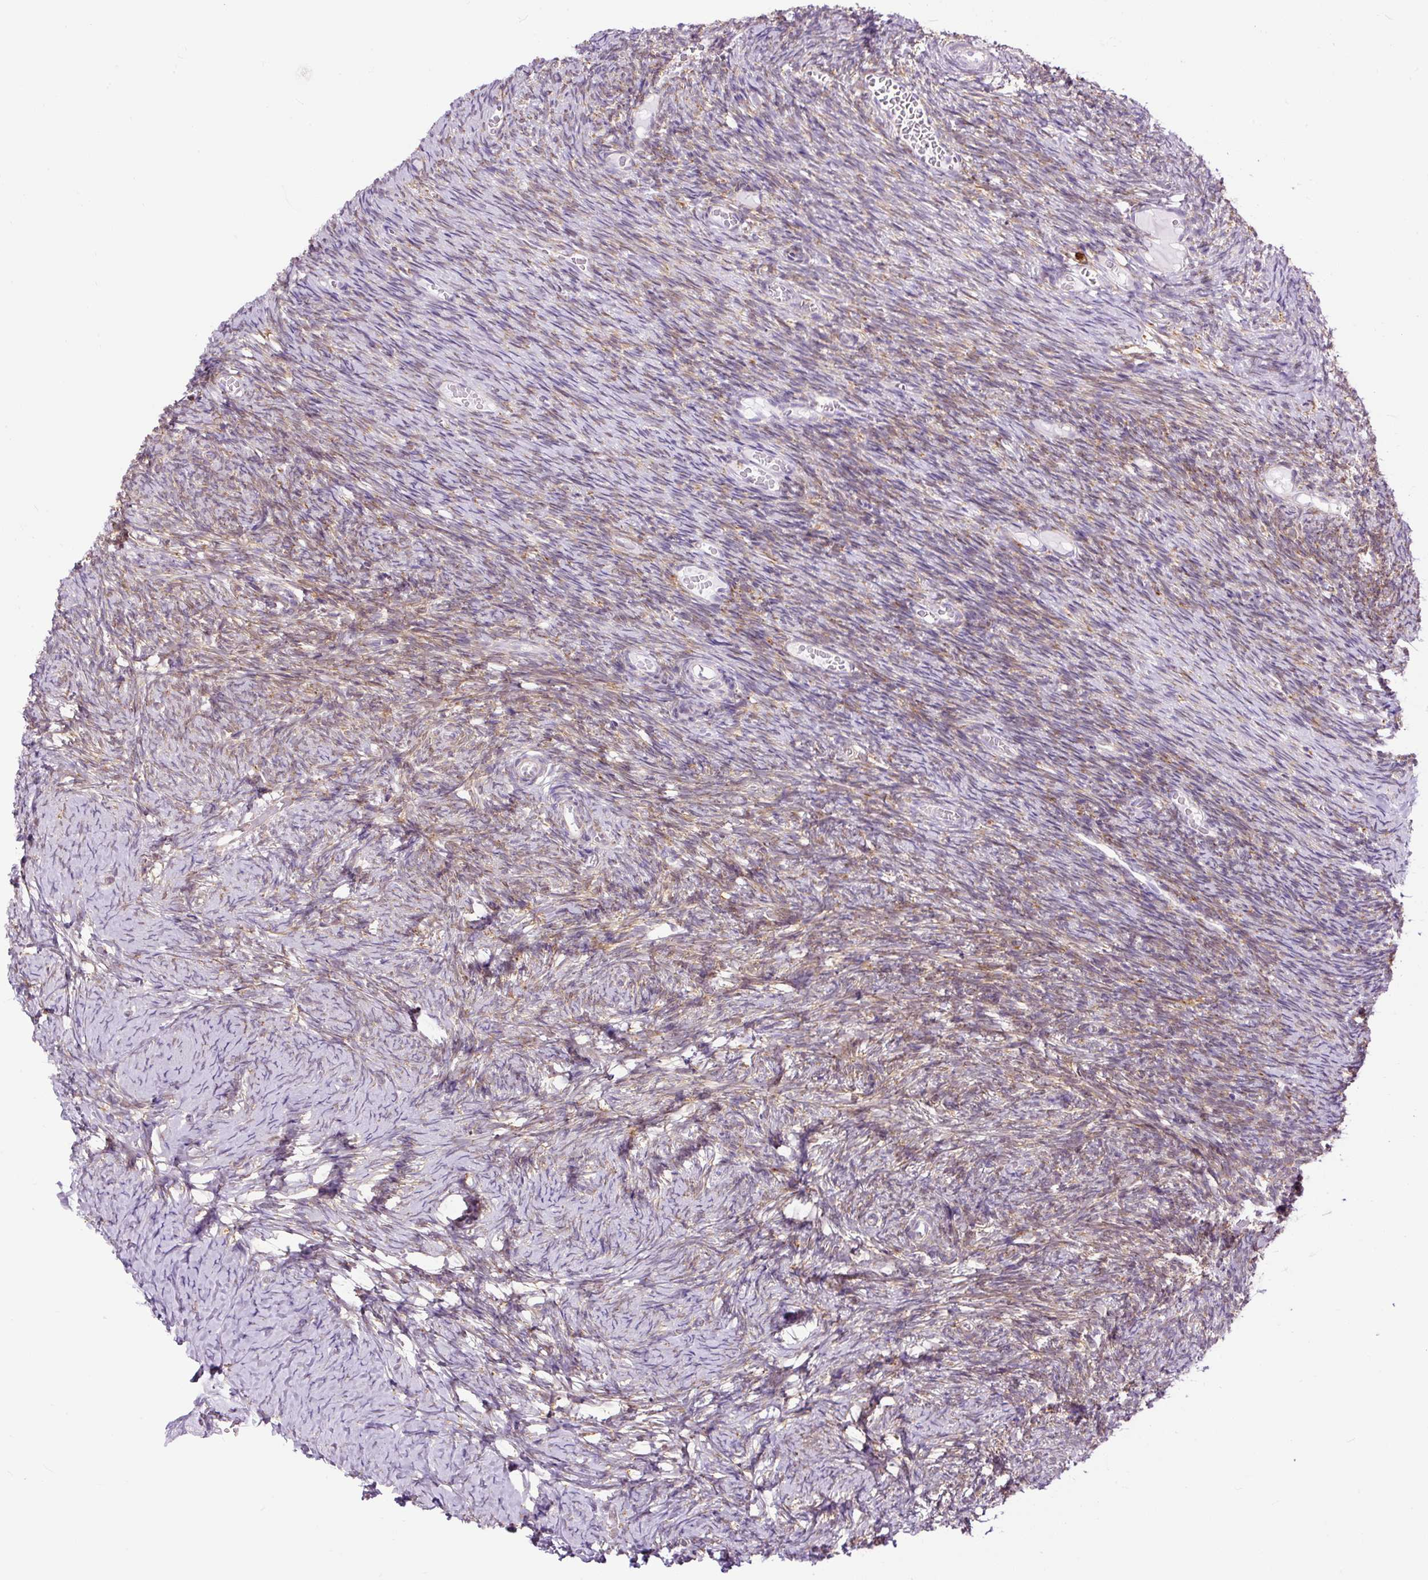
{"staining": {"intensity": "moderate", "quantity": "25%-75%", "location": "cytoplasmic/membranous"}, "tissue": "ovary", "cell_type": "Follicle cells", "image_type": "normal", "snomed": [{"axis": "morphology", "description": "Normal tissue, NOS"}, {"axis": "topography", "description": "Ovary"}], "caption": "IHC (DAB) staining of unremarkable human ovary exhibits moderate cytoplasmic/membranous protein positivity in approximately 25%-75% of follicle cells.", "gene": "DDOST", "patient": {"sex": "female", "age": 39}}